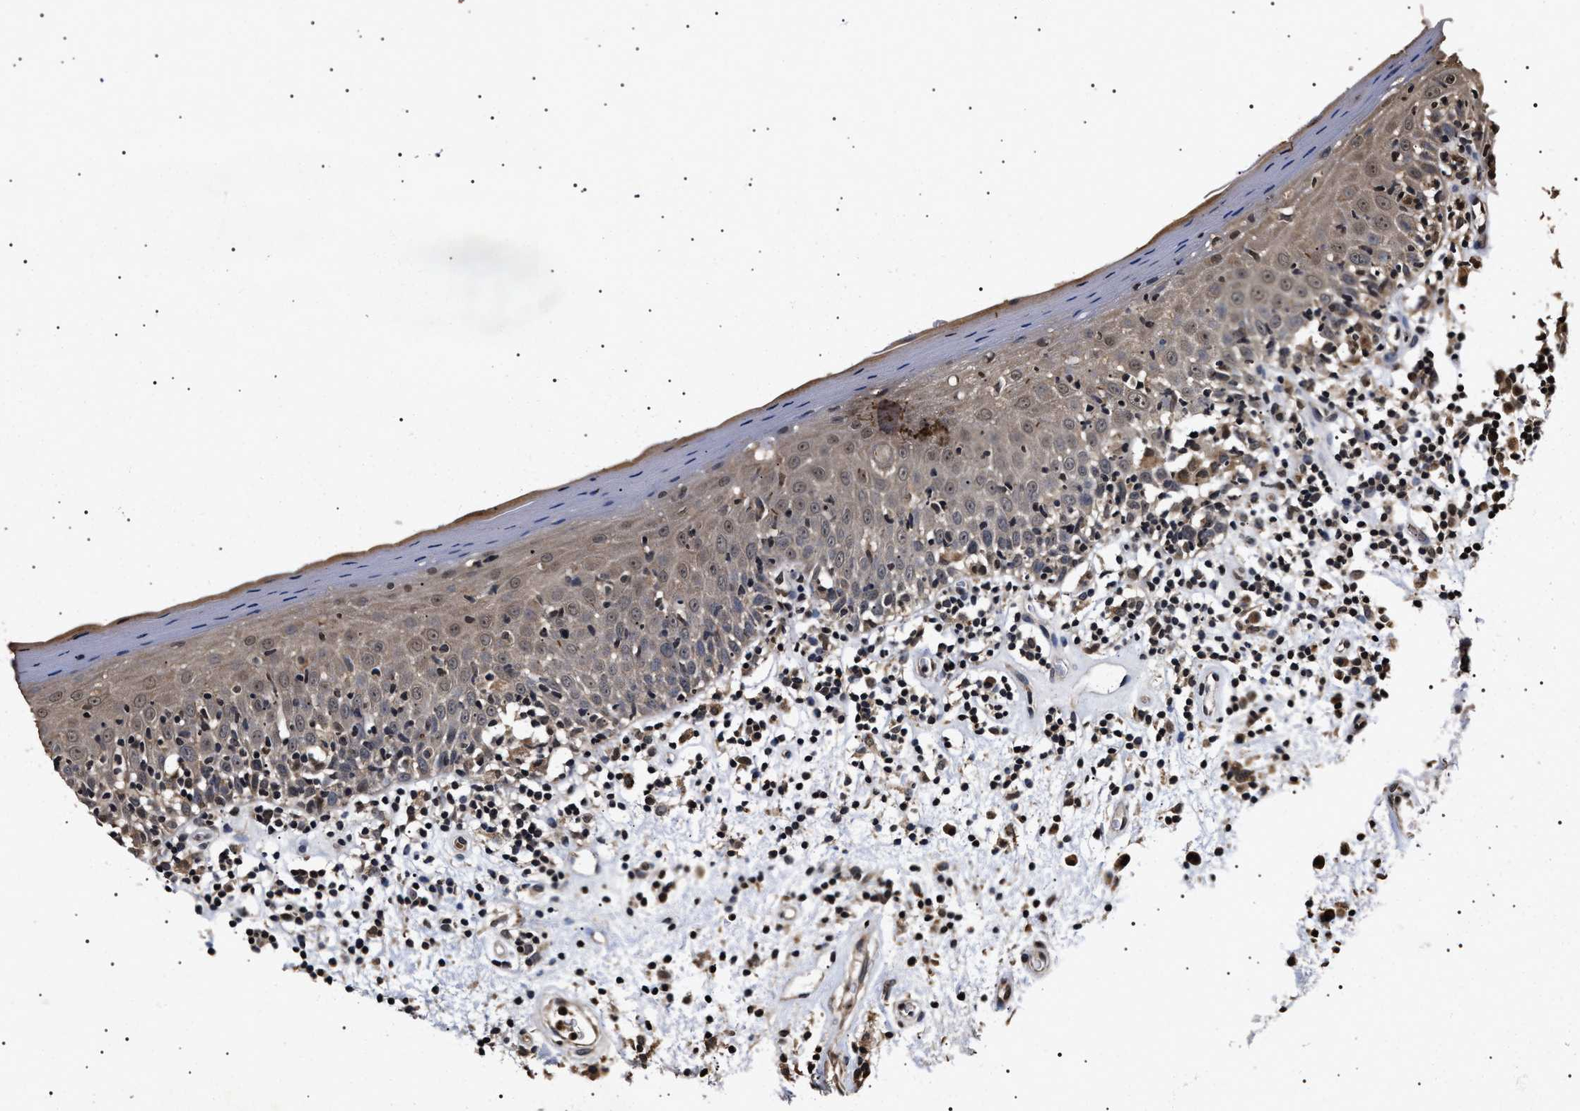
{"staining": {"intensity": "weak", "quantity": ">75%", "location": "cytoplasmic/membranous,nuclear"}, "tissue": "oral mucosa", "cell_type": "Squamous epithelial cells", "image_type": "normal", "snomed": [{"axis": "morphology", "description": "Normal tissue, NOS"}, {"axis": "morphology", "description": "Squamous cell carcinoma, NOS"}, {"axis": "topography", "description": "Skeletal muscle"}, {"axis": "topography", "description": "Oral tissue"}, {"axis": "topography", "description": "Head-Neck"}], "caption": "Immunohistochemistry (IHC) photomicrograph of benign human oral mucosa stained for a protein (brown), which demonstrates low levels of weak cytoplasmic/membranous,nuclear staining in about >75% of squamous epithelial cells.", "gene": "KIF21A", "patient": {"sex": "male", "age": 71}}